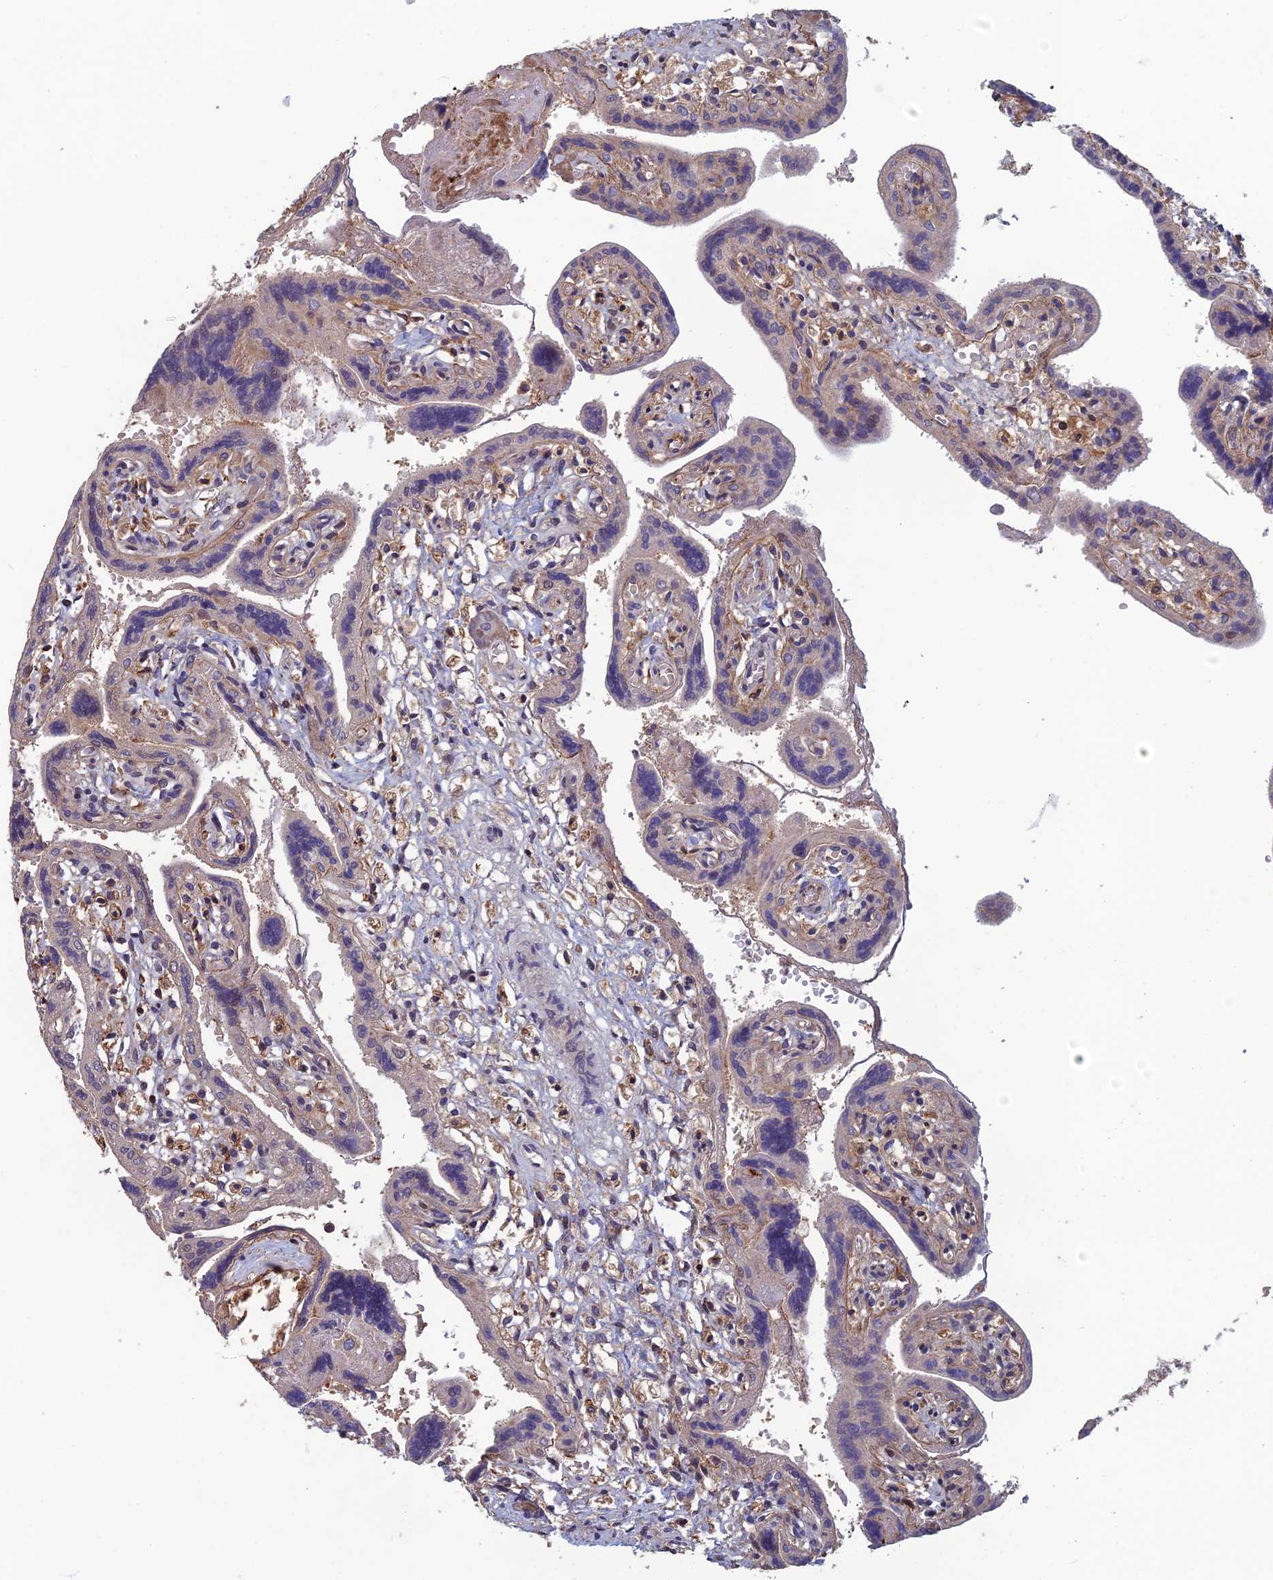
{"staining": {"intensity": "weak", "quantity": "<25%", "location": "cytoplasmic/membranous"}, "tissue": "placenta", "cell_type": "Trophoblastic cells", "image_type": "normal", "snomed": [{"axis": "morphology", "description": "Normal tissue, NOS"}, {"axis": "topography", "description": "Placenta"}], "caption": "A micrograph of placenta stained for a protein reveals no brown staining in trophoblastic cells. The staining was performed using DAB (3,3'-diaminobenzidine) to visualize the protein expression in brown, while the nuclei were stained in blue with hematoxylin (Magnification: 20x).", "gene": "C15orf62", "patient": {"sex": "female", "age": 37}}